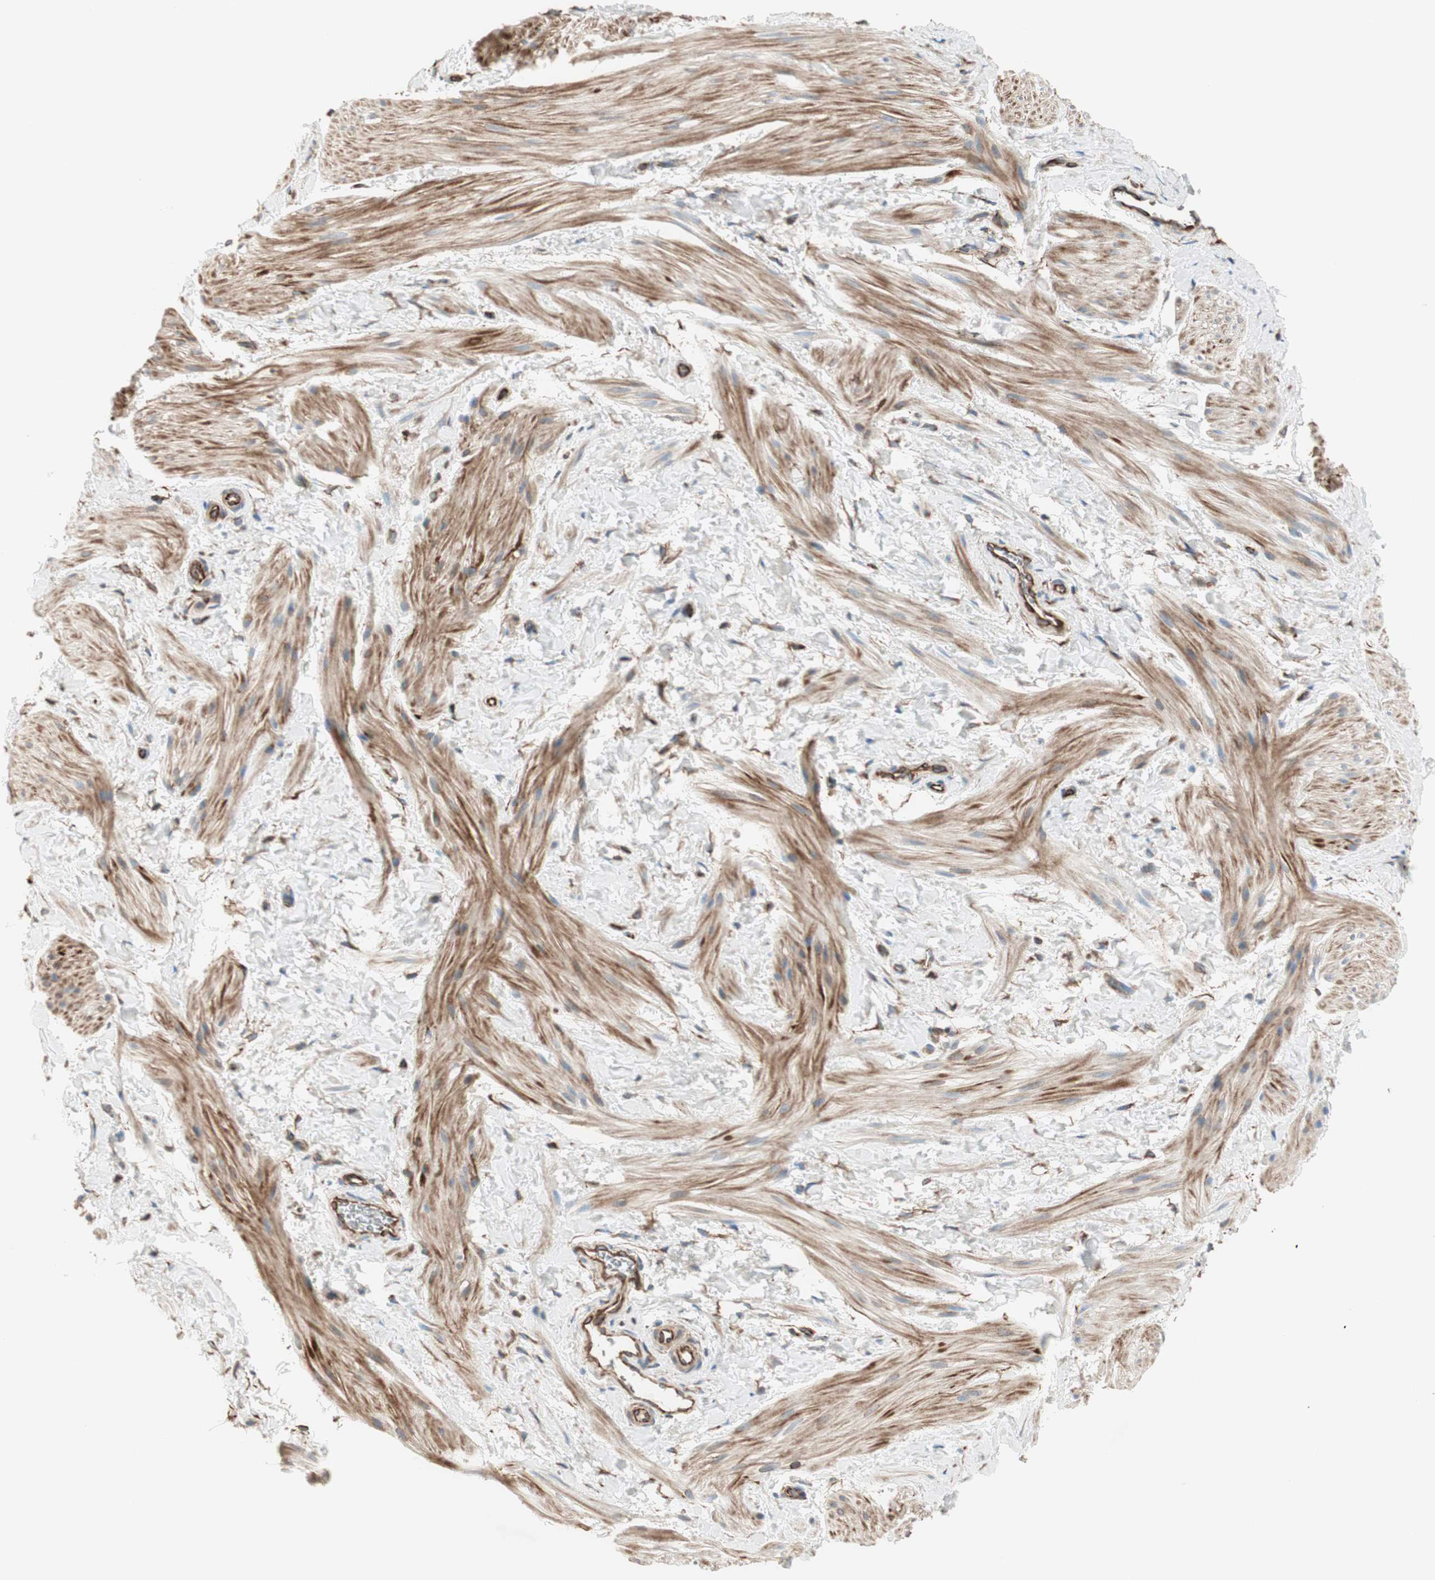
{"staining": {"intensity": "moderate", "quantity": "25%-75%", "location": "cytoplasmic/membranous"}, "tissue": "smooth muscle", "cell_type": "Smooth muscle cells", "image_type": "normal", "snomed": [{"axis": "morphology", "description": "Normal tissue, NOS"}, {"axis": "topography", "description": "Smooth muscle"}], "caption": "Smooth muscle cells exhibit medium levels of moderate cytoplasmic/membranous expression in about 25%-75% of cells in normal human smooth muscle.", "gene": "SRCIN1", "patient": {"sex": "male", "age": 16}}